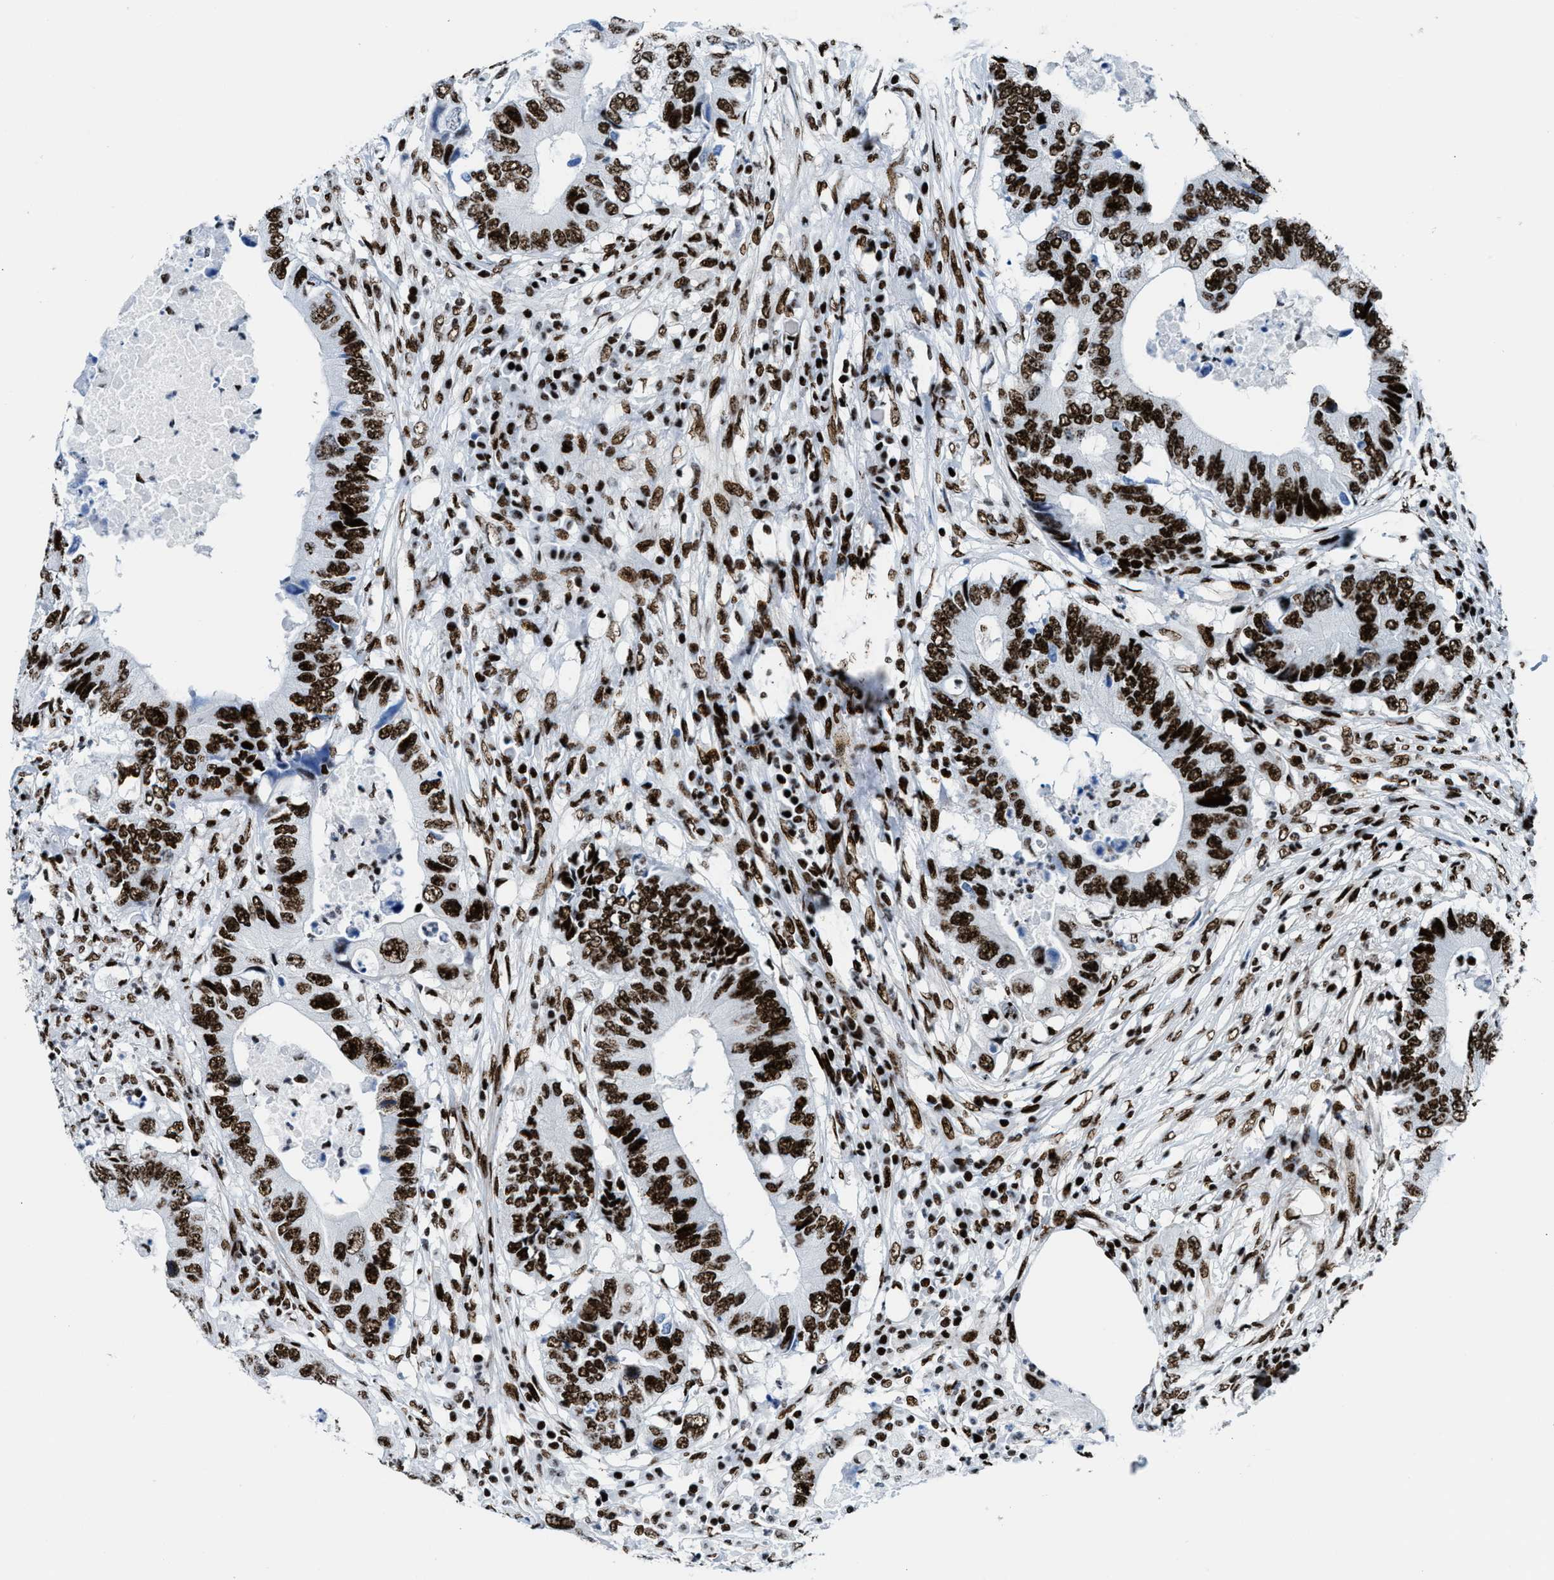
{"staining": {"intensity": "strong", "quantity": ">75%", "location": "nuclear"}, "tissue": "colorectal cancer", "cell_type": "Tumor cells", "image_type": "cancer", "snomed": [{"axis": "morphology", "description": "Adenocarcinoma, NOS"}, {"axis": "topography", "description": "Colon"}], "caption": "A high amount of strong nuclear positivity is present in approximately >75% of tumor cells in colorectal cancer tissue.", "gene": "NONO", "patient": {"sex": "male", "age": 71}}